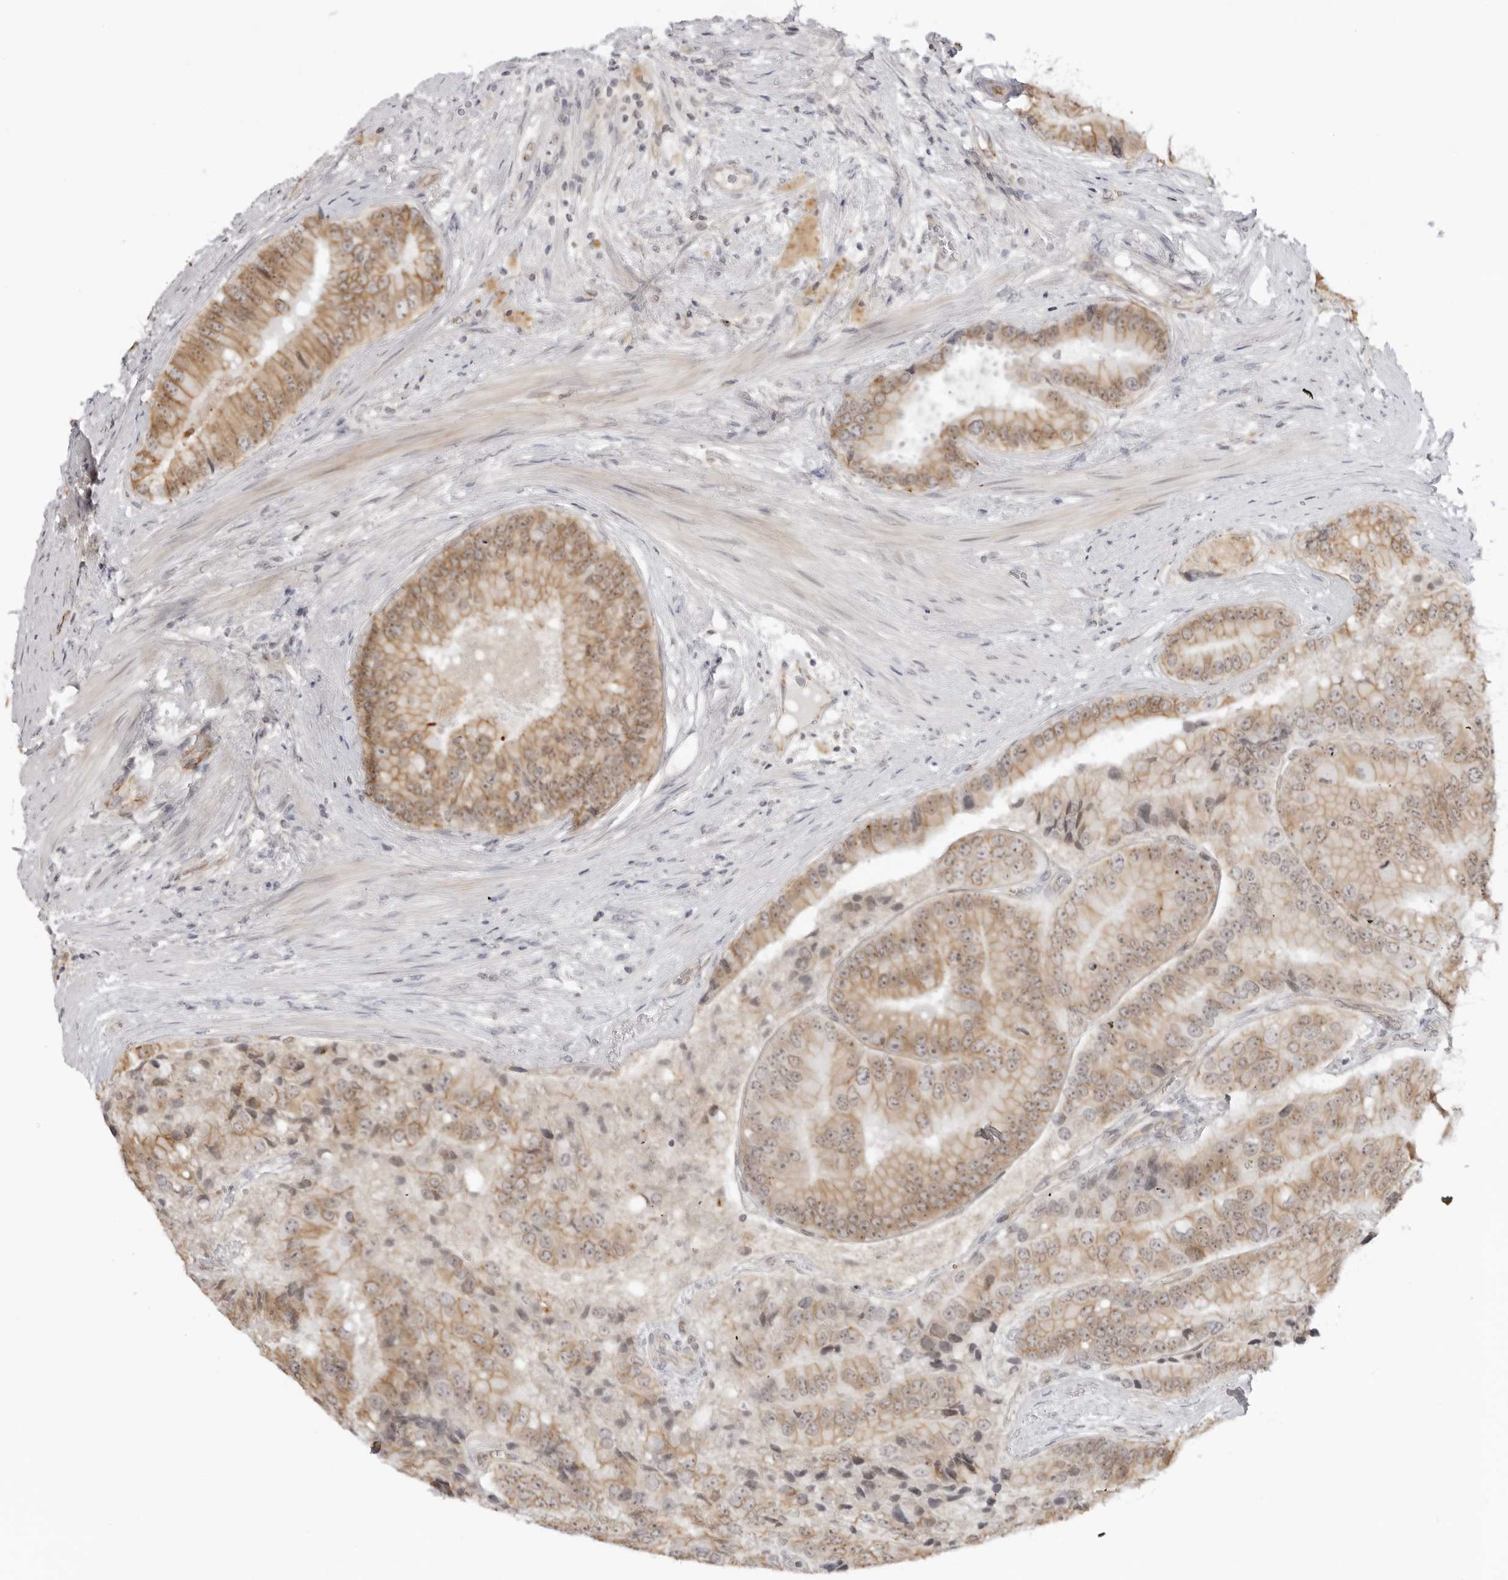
{"staining": {"intensity": "moderate", "quantity": ">75%", "location": "cytoplasmic/membranous"}, "tissue": "prostate cancer", "cell_type": "Tumor cells", "image_type": "cancer", "snomed": [{"axis": "morphology", "description": "Adenocarcinoma, High grade"}, {"axis": "topography", "description": "Prostate"}], "caption": "Immunohistochemical staining of prostate adenocarcinoma (high-grade) demonstrates medium levels of moderate cytoplasmic/membranous protein expression in approximately >75% of tumor cells. The protein of interest is stained brown, and the nuclei are stained in blue (DAB (3,3'-diaminobenzidine) IHC with brightfield microscopy, high magnification).", "gene": "TRAPPC3", "patient": {"sex": "male", "age": 70}}